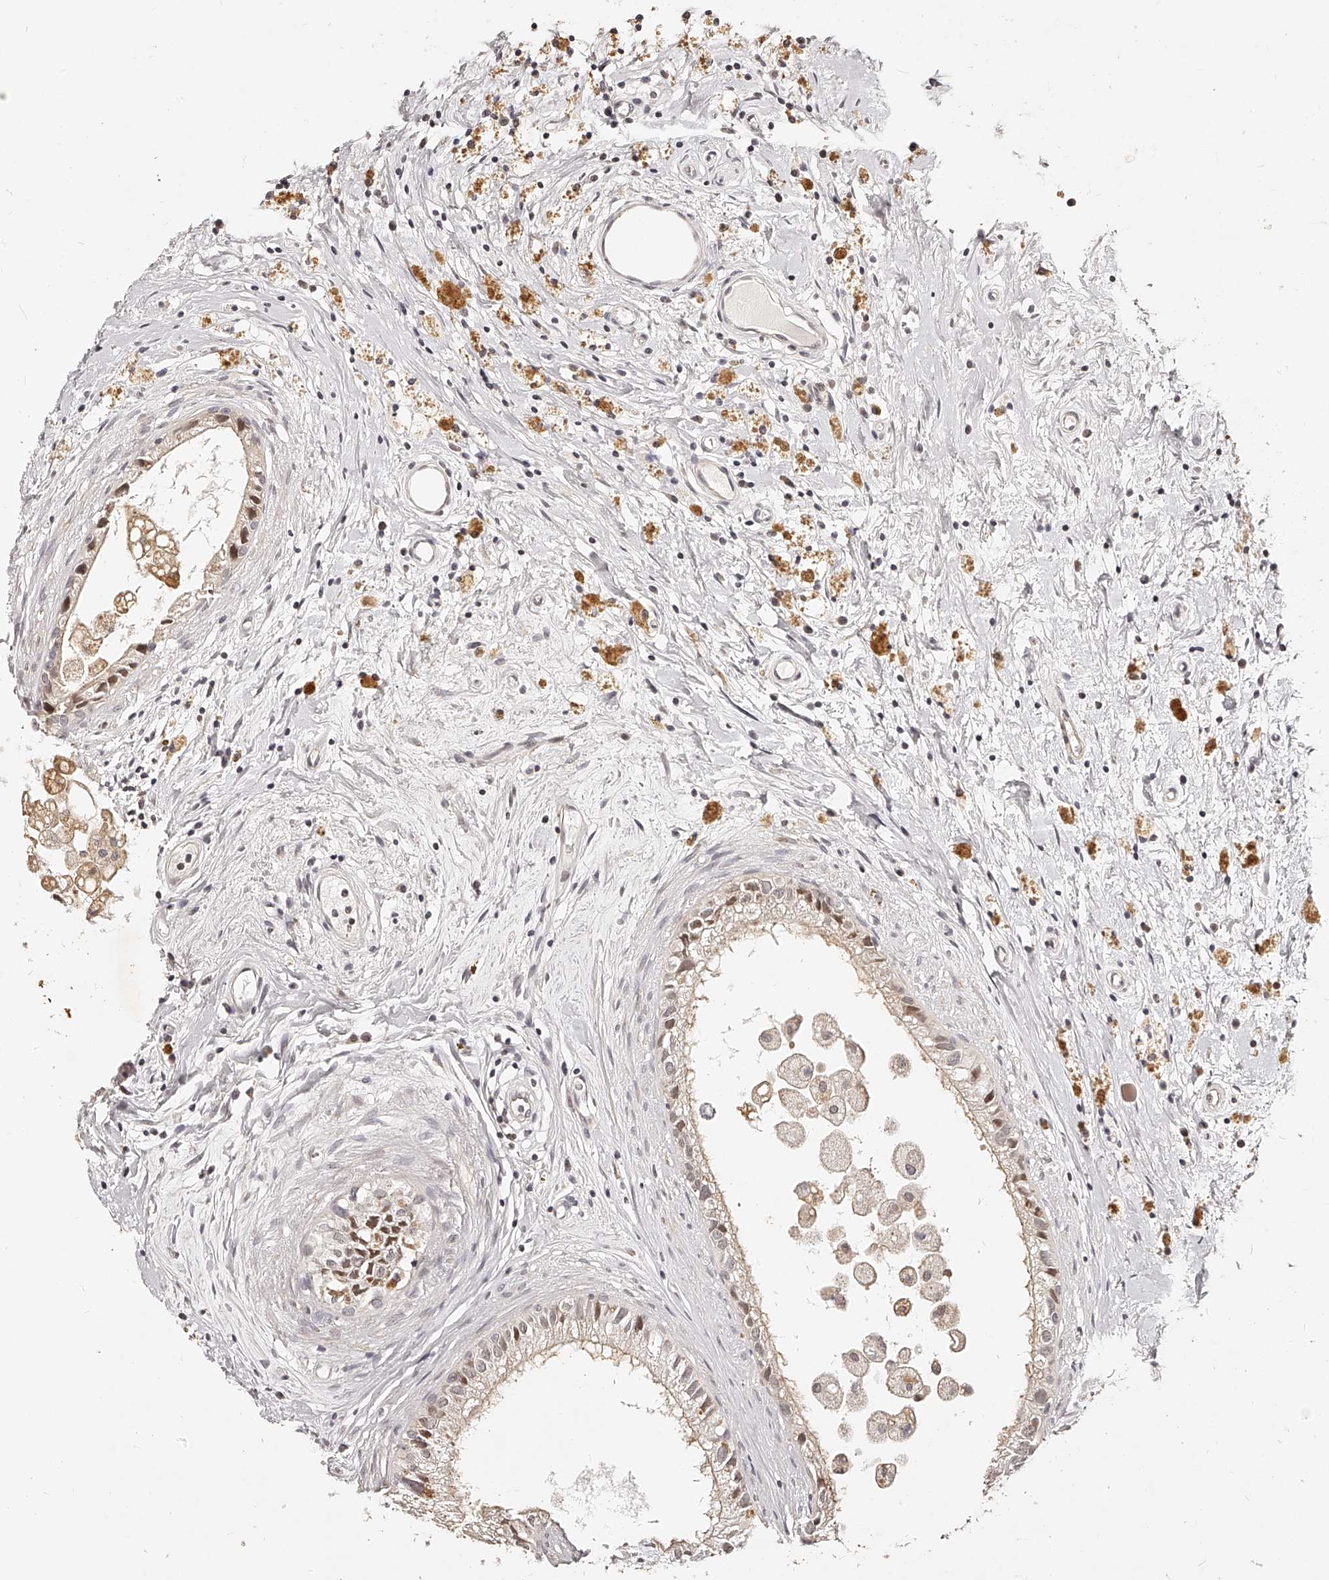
{"staining": {"intensity": "moderate", "quantity": "<25%", "location": "cytoplasmic/membranous,nuclear"}, "tissue": "epididymis", "cell_type": "Glandular cells", "image_type": "normal", "snomed": [{"axis": "morphology", "description": "Normal tissue, NOS"}, {"axis": "topography", "description": "Epididymis"}], "caption": "Immunohistochemical staining of unremarkable epididymis exhibits low levels of moderate cytoplasmic/membranous,nuclear staining in about <25% of glandular cells.", "gene": "ZNF789", "patient": {"sex": "male", "age": 80}}